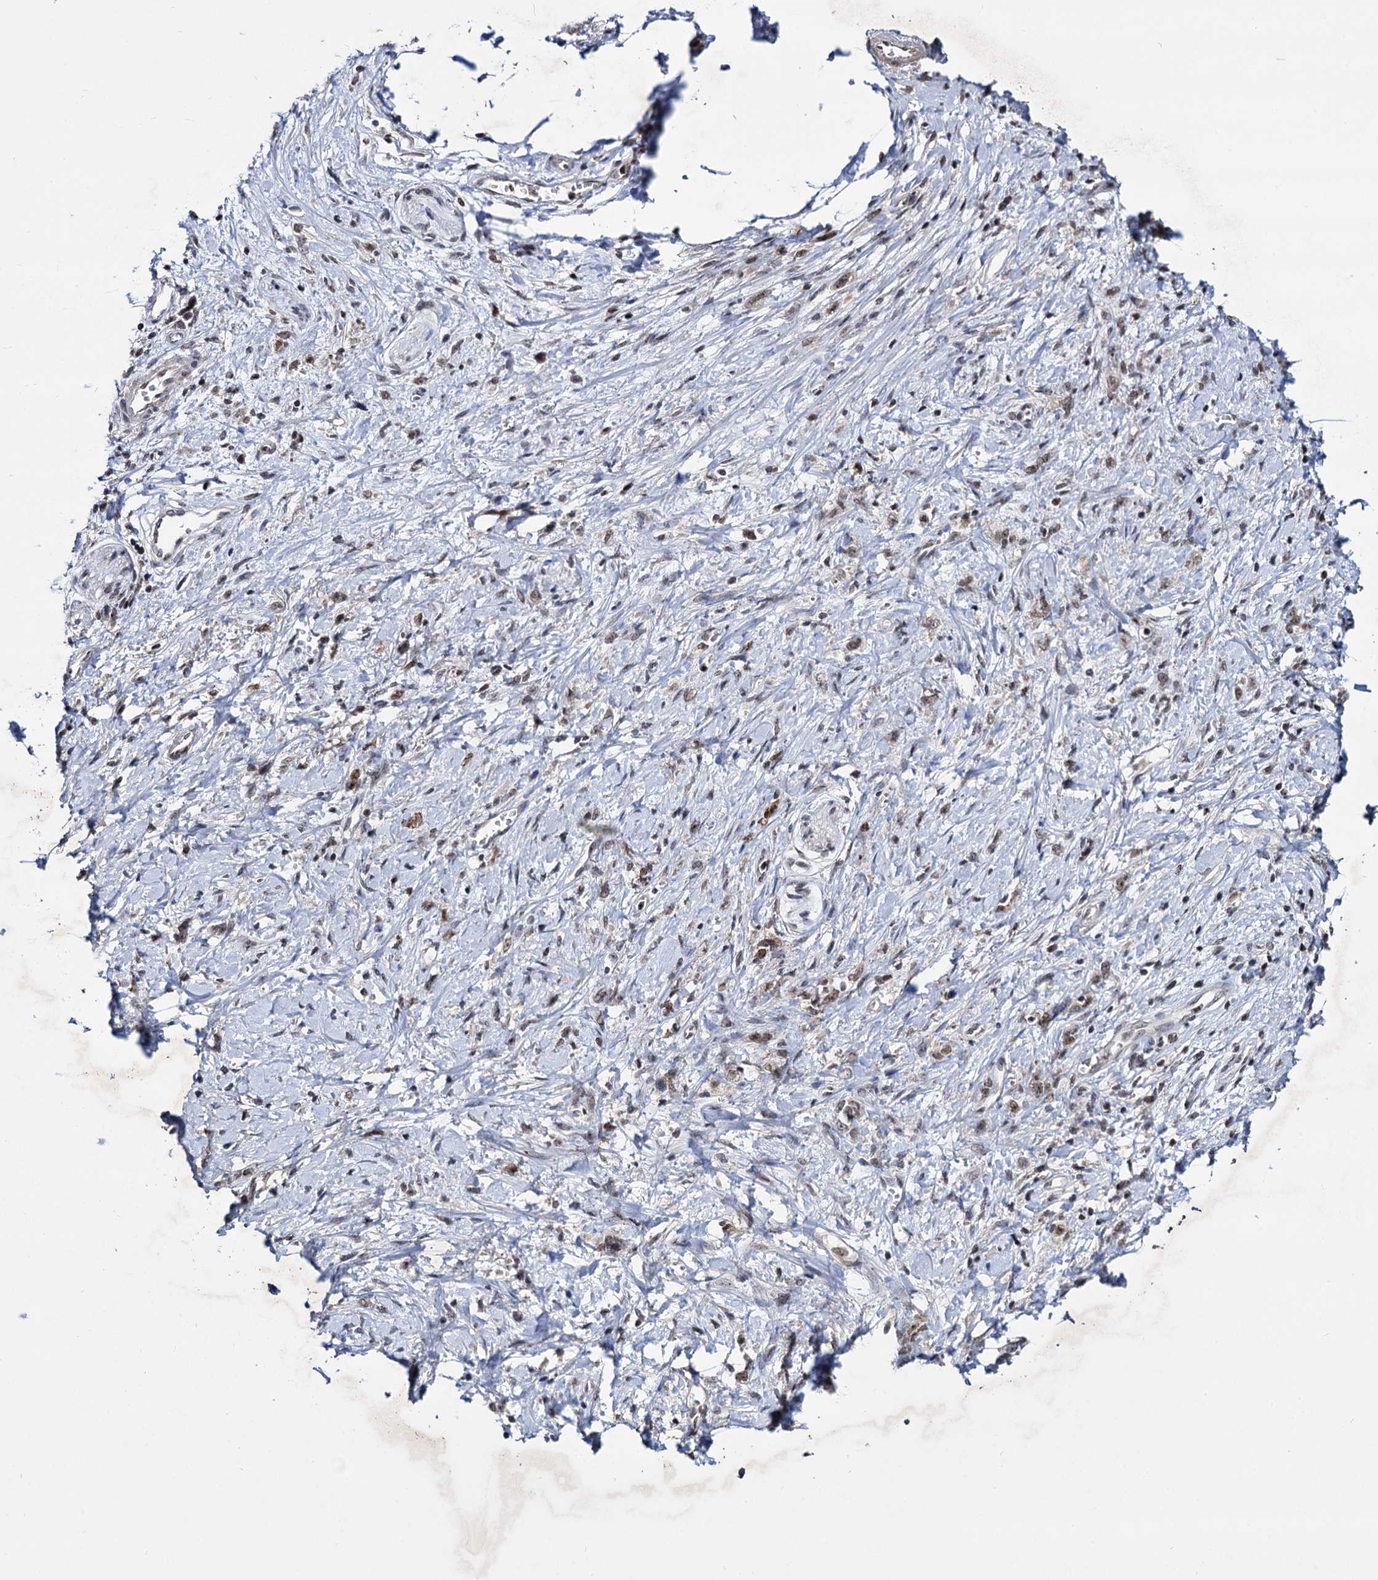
{"staining": {"intensity": "moderate", "quantity": "<25%", "location": "nuclear"}, "tissue": "stomach cancer", "cell_type": "Tumor cells", "image_type": "cancer", "snomed": [{"axis": "morphology", "description": "Adenocarcinoma, NOS"}, {"axis": "topography", "description": "Stomach"}], "caption": "Tumor cells display low levels of moderate nuclear expression in approximately <25% of cells in human stomach cancer.", "gene": "SMCHD1", "patient": {"sex": "female", "age": 76}}